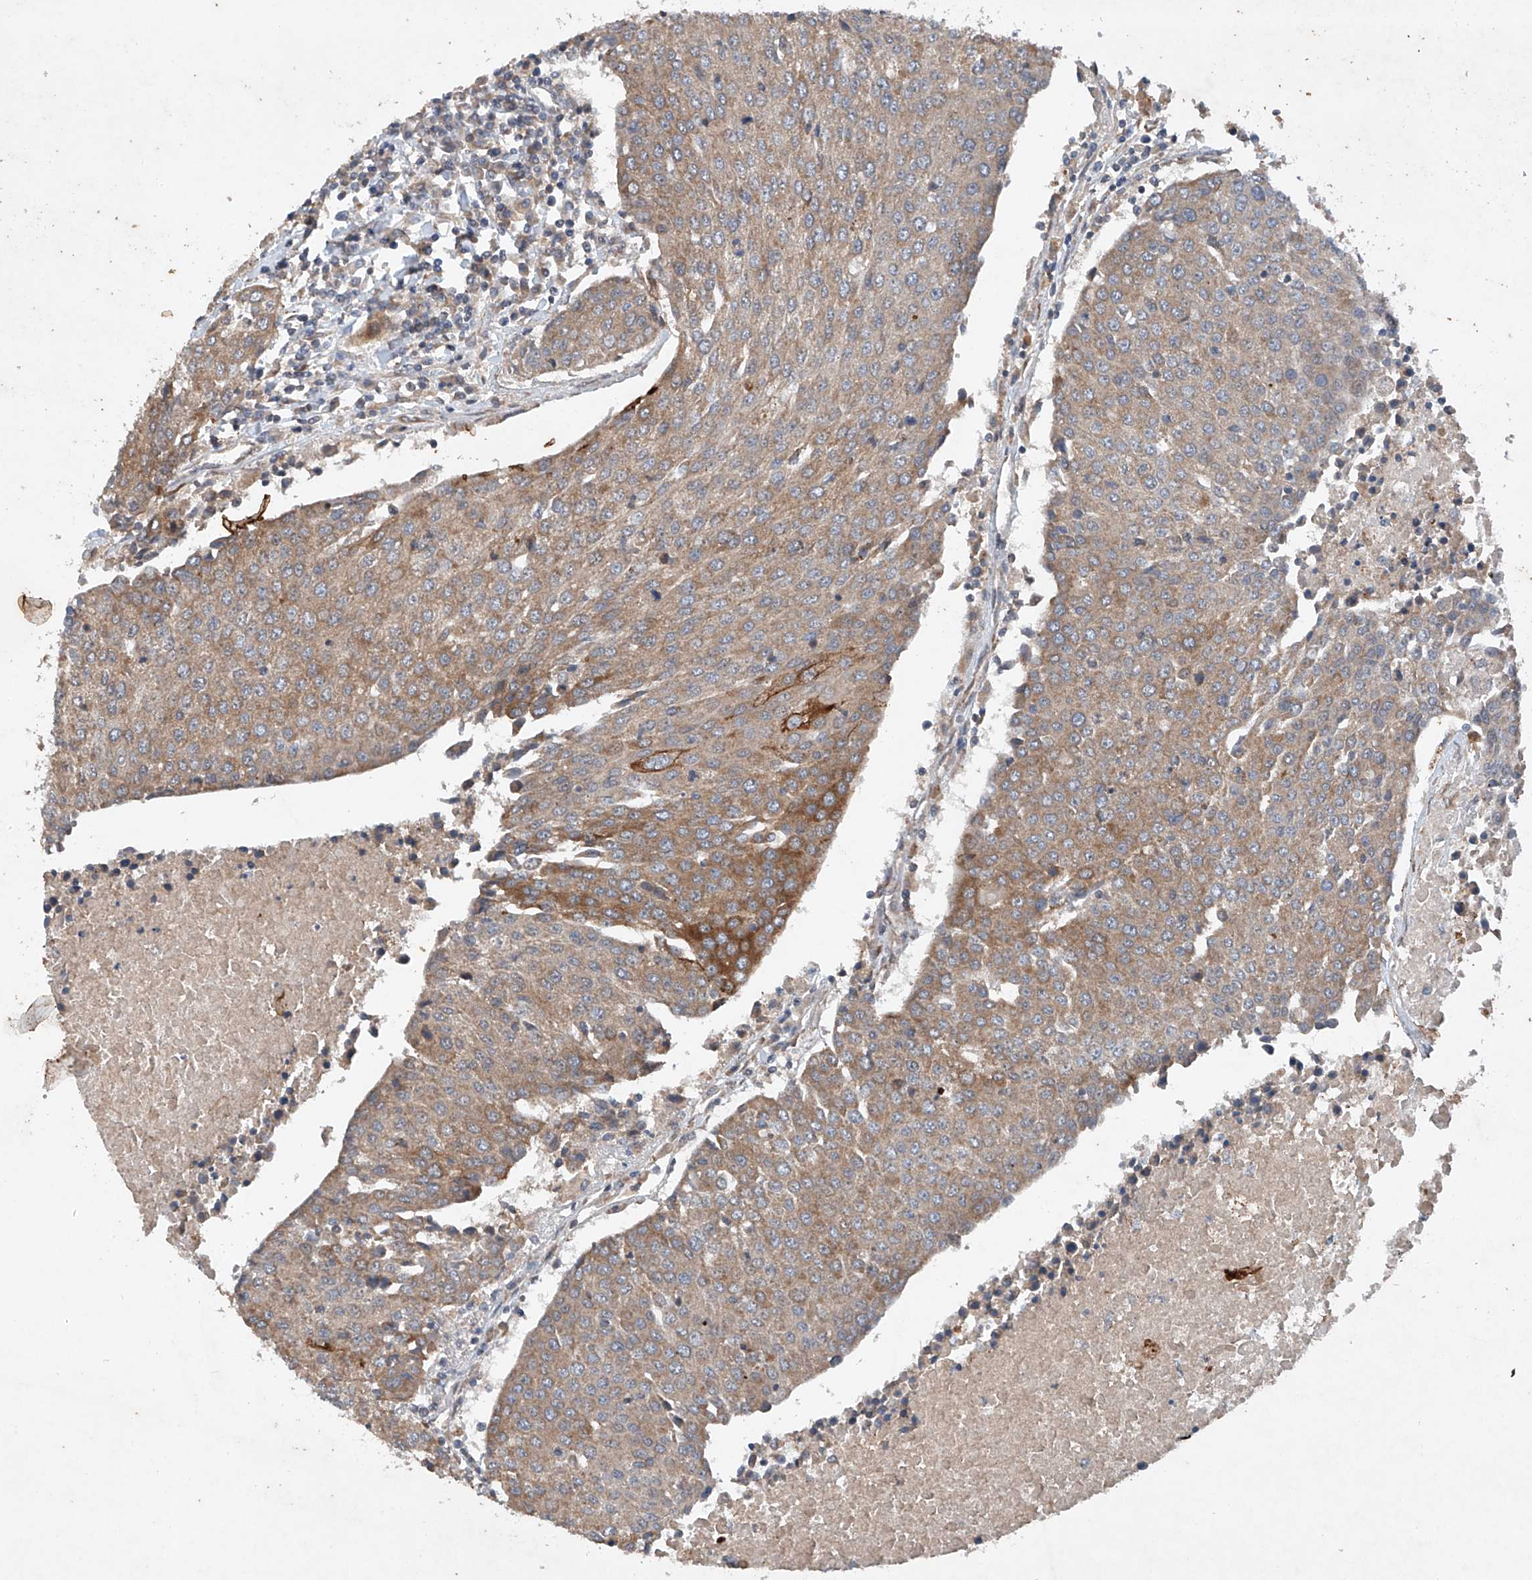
{"staining": {"intensity": "moderate", "quantity": ">75%", "location": "cytoplasmic/membranous"}, "tissue": "urothelial cancer", "cell_type": "Tumor cells", "image_type": "cancer", "snomed": [{"axis": "morphology", "description": "Urothelial carcinoma, High grade"}, {"axis": "topography", "description": "Urinary bladder"}], "caption": "This image reveals urothelial cancer stained with immunohistochemistry to label a protein in brown. The cytoplasmic/membranous of tumor cells show moderate positivity for the protein. Nuclei are counter-stained blue.", "gene": "CEP85L", "patient": {"sex": "female", "age": 85}}